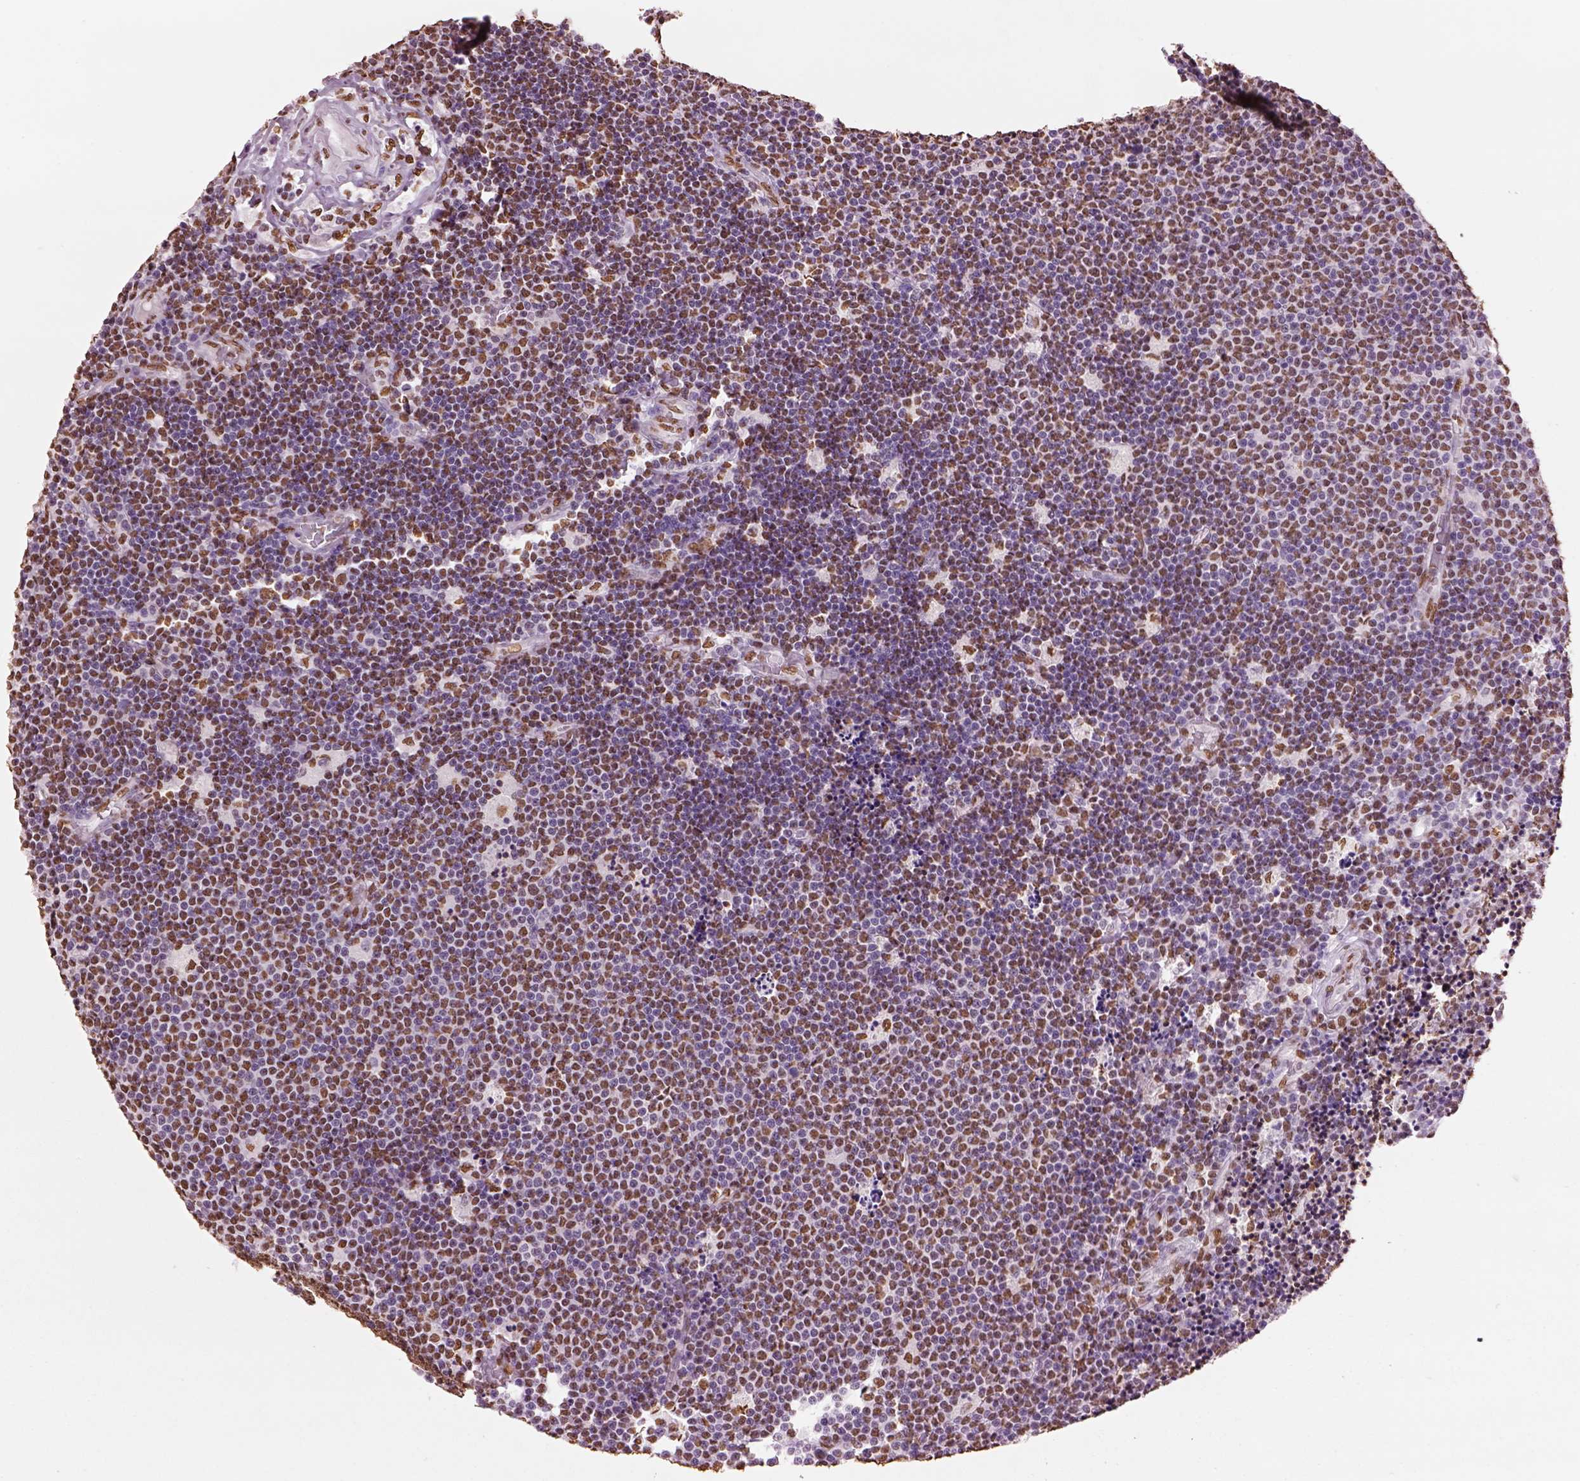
{"staining": {"intensity": "moderate", "quantity": ">75%", "location": "nuclear"}, "tissue": "lymphoma", "cell_type": "Tumor cells", "image_type": "cancer", "snomed": [{"axis": "morphology", "description": "Malignant lymphoma, non-Hodgkin's type, Low grade"}, {"axis": "topography", "description": "Brain"}], "caption": "Human lymphoma stained with a brown dye displays moderate nuclear positive staining in about >75% of tumor cells.", "gene": "DDX3X", "patient": {"sex": "female", "age": 66}}